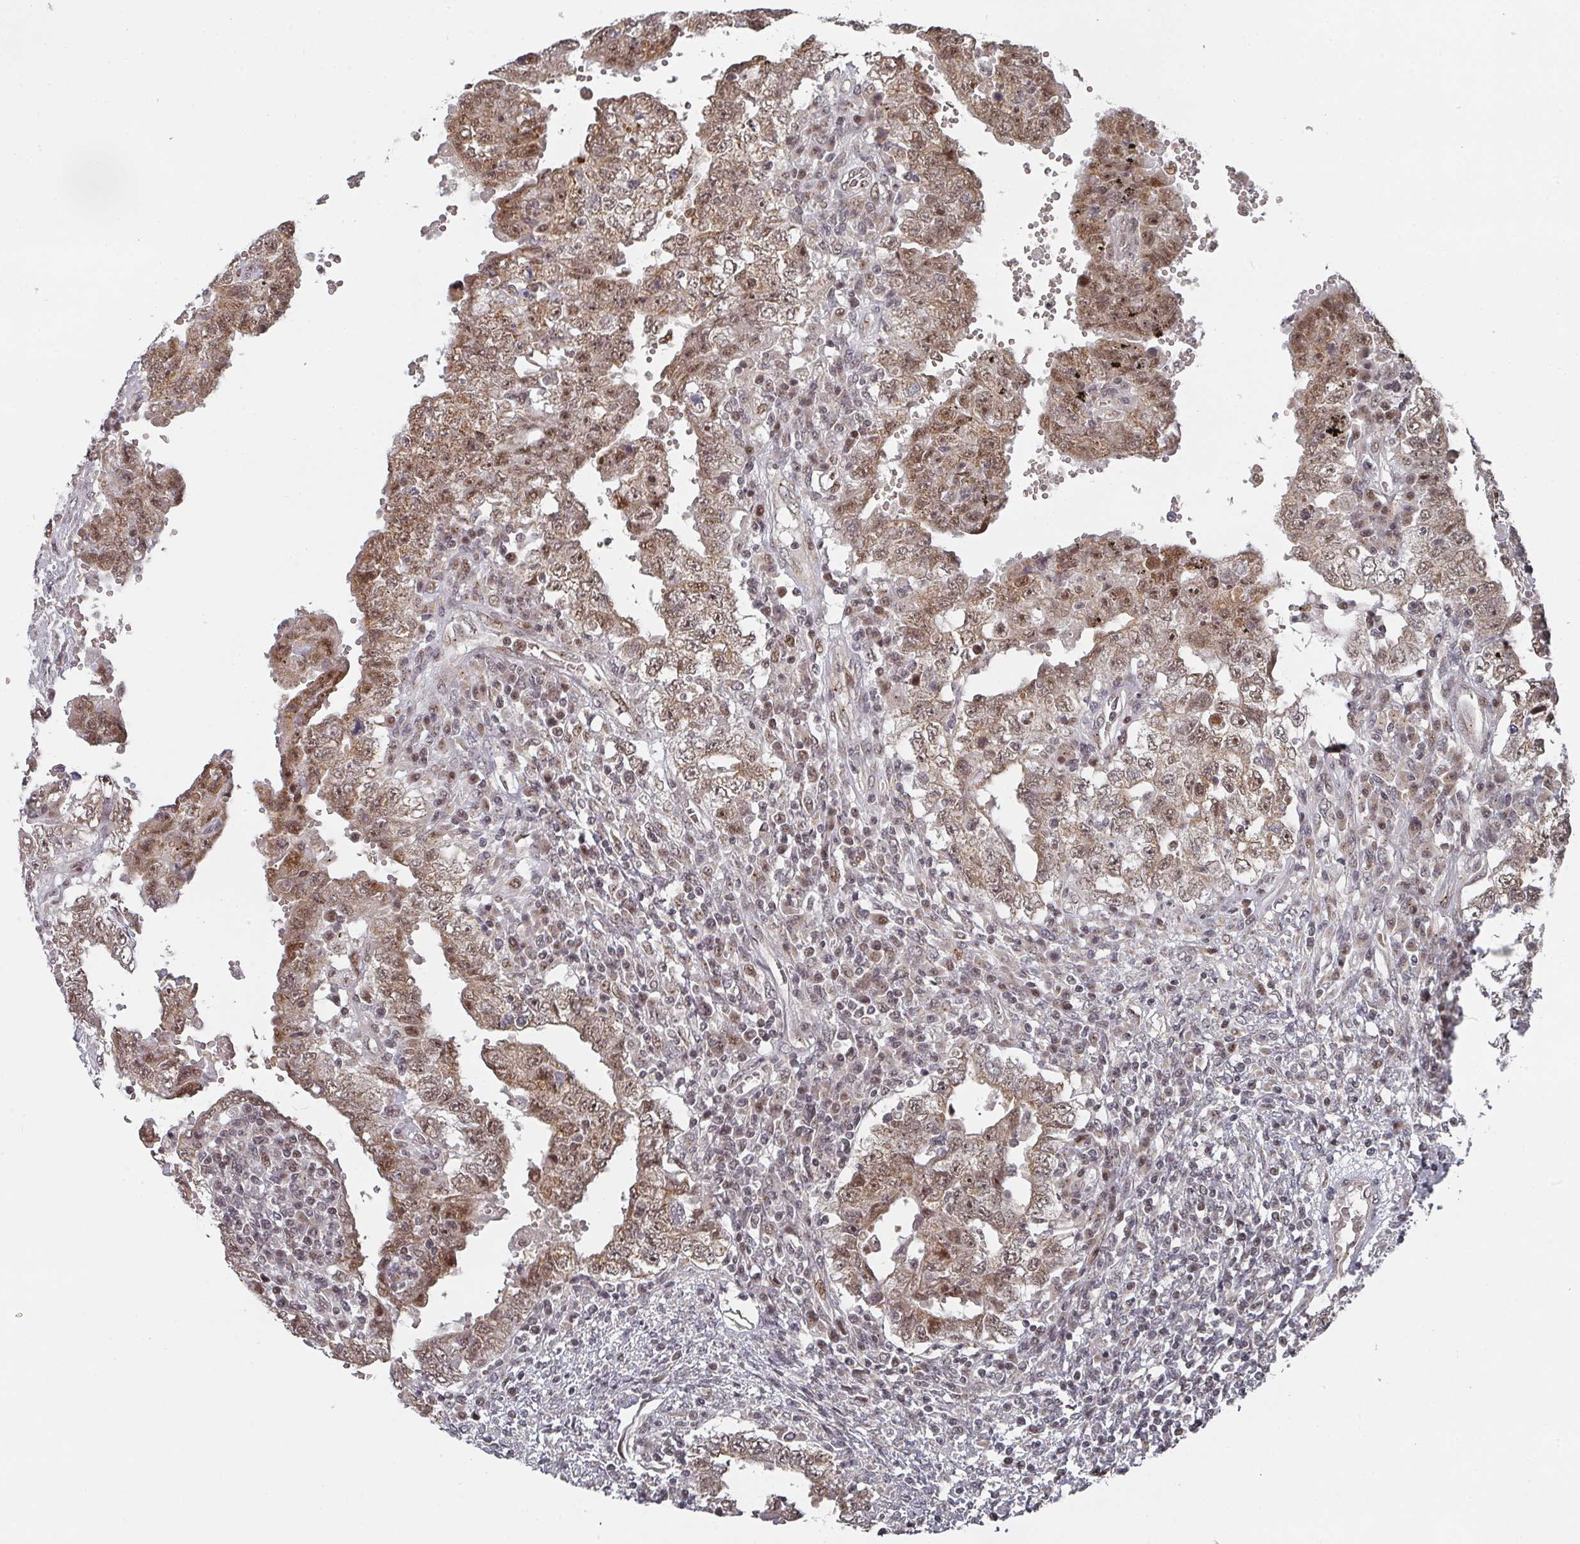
{"staining": {"intensity": "moderate", "quantity": ">75%", "location": "cytoplasmic/membranous,nuclear"}, "tissue": "testis cancer", "cell_type": "Tumor cells", "image_type": "cancer", "snomed": [{"axis": "morphology", "description": "Carcinoma, Embryonal, NOS"}, {"axis": "topography", "description": "Testis"}], "caption": "Immunohistochemical staining of testis cancer shows medium levels of moderate cytoplasmic/membranous and nuclear expression in about >75% of tumor cells.", "gene": "KIF1C", "patient": {"sex": "male", "age": 26}}